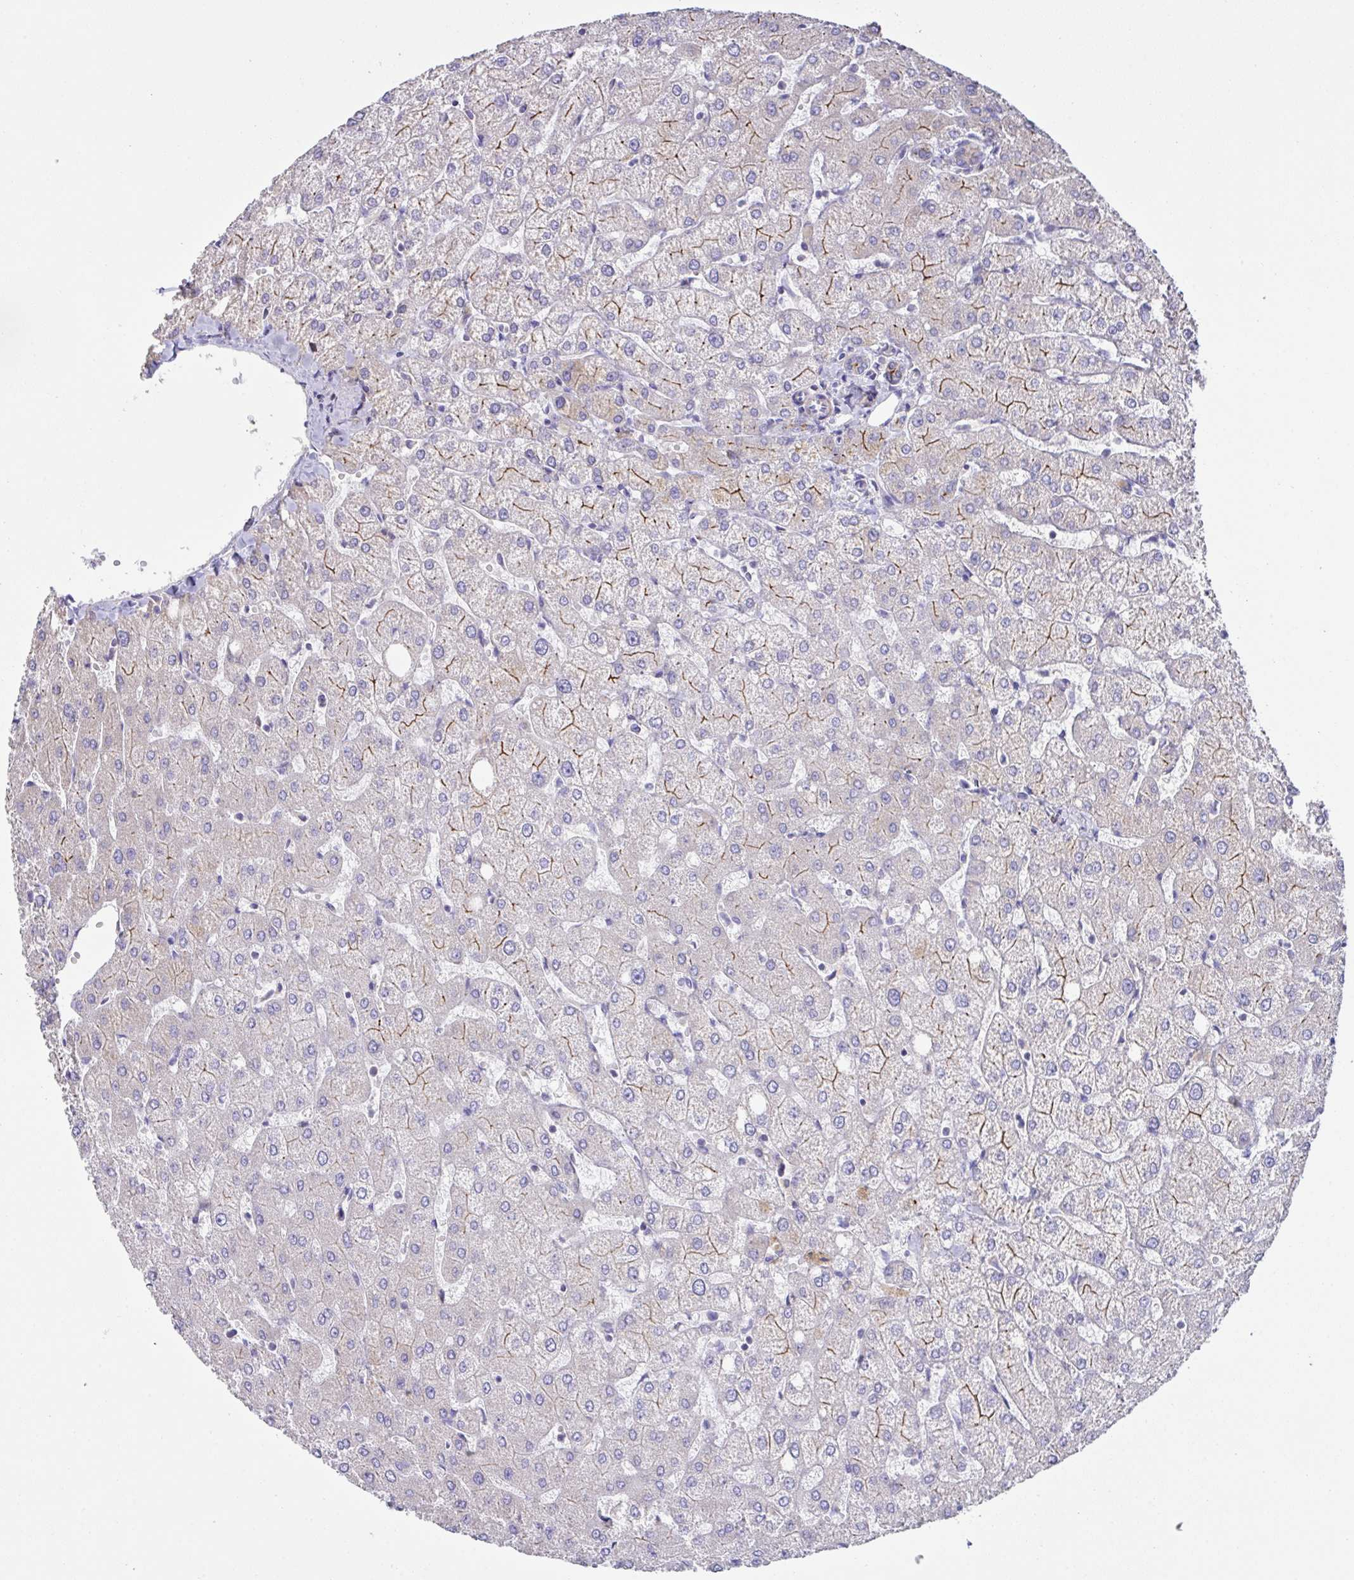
{"staining": {"intensity": "negative", "quantity": "none", "location": "none"}, "tissue": "liver", "cell_type": "Cholangiocytes", "image_type": "normal", "snomed": [{"axis": "morphology", "description": "Normal tissue, NOS"}, {"axis": "topography", "description": "Liver"}], "caption": "Photomicrograph shows no significant protein positivity in cholangiocytes of benign liver. (Brightfield microscopy of DAB IHC at high magnification).", "gene": "DOK7", "patient": {"sex": "female", "age": 54}}